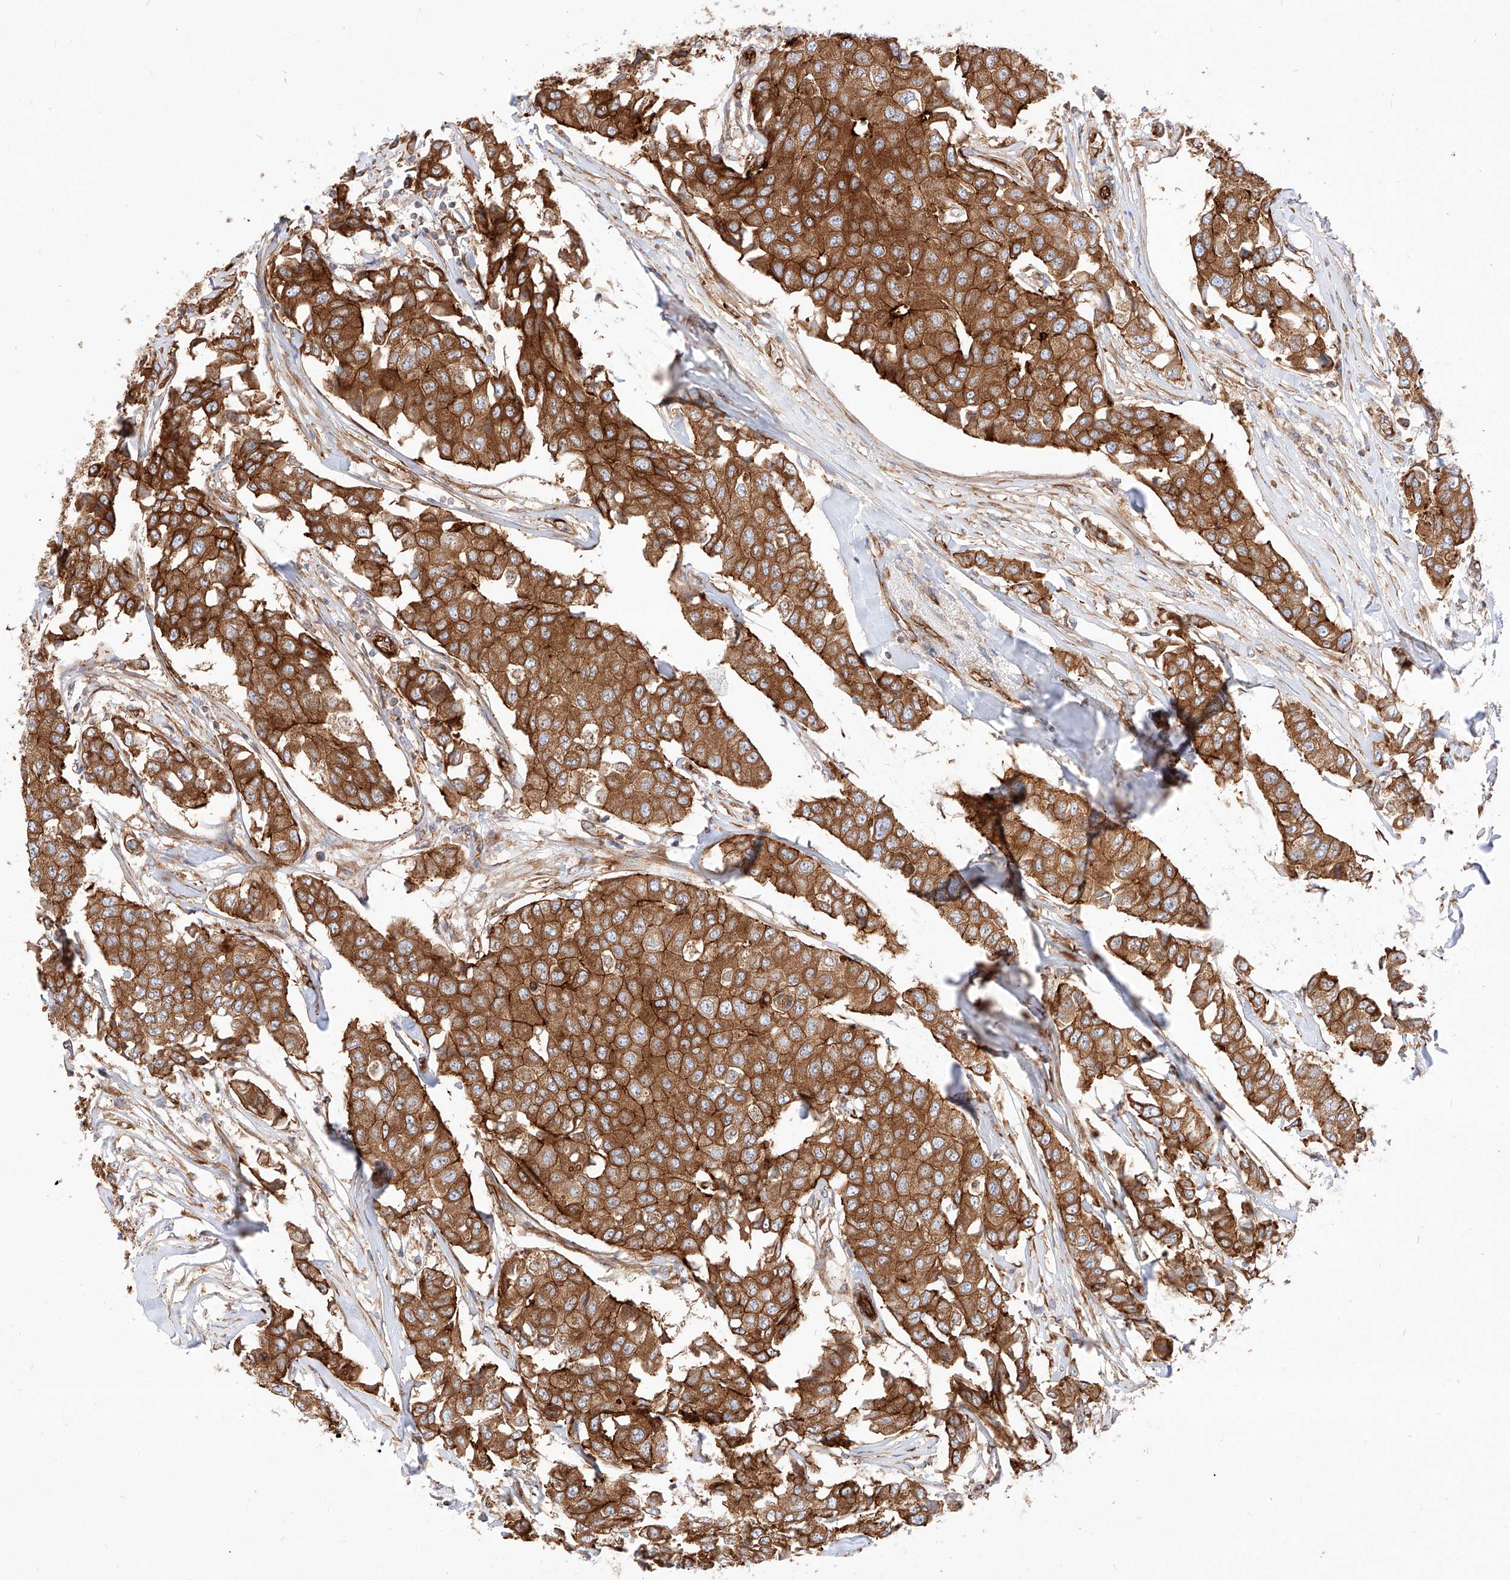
{"staining": {"intensity": "strong", "quantity": ">75%", "location": "cytoplasmic/membranous"}, "tissue": "breast cancer", "cell_type": "Tumor cells", "image_type": "cancer", "snomed": [{"axis": "morphology", "description": "Duct carcinoma"}, {"axis": "topography", "description": "Breast"}], "caption": "Tumor cells demonstrate high levels of strong cytoplasmic/membranous staining in about >75% of cells in breast cancer (invasive ductal carcinoma). The protein of interest is shown in brown color, while the nuclei are stained blue.", "gene": "CSGALNACT2", "patient": {"sex": "female", "age": 80}}